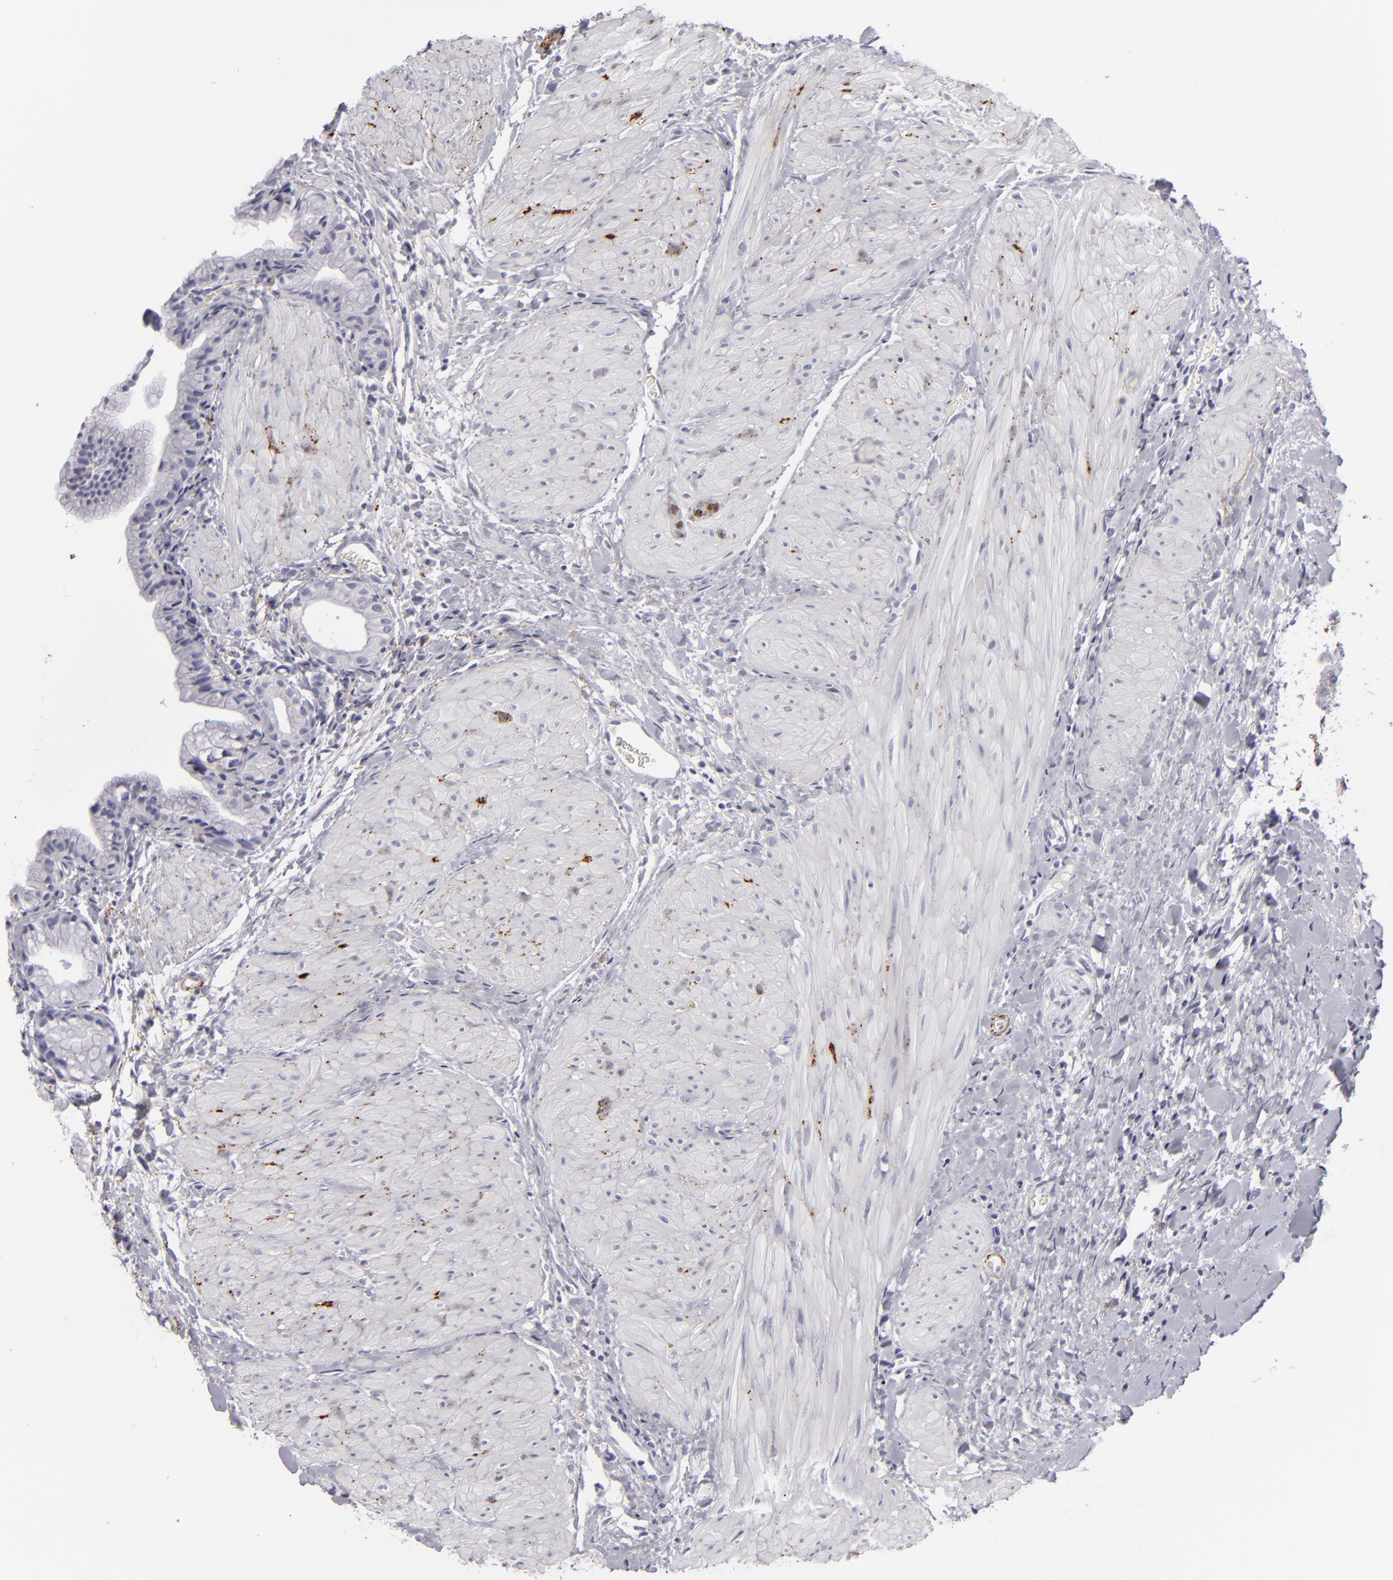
{"staining": {"intensity": "negative", "quantity": "none", "location": "none"}, "tissue": "gallbladder", "cell_type": "Glandular cells", "image_type": "normal", "snomed": [{"axis": "morphology", "description": "Normal tissue, NOS"}, {"axis": "morphology", "description": "Inflammation, NOS"}, {"axis": "topography", "description": "Gallbladder"}], "caption": "The histopathology image exhibits no staining of glandular cells in unremarkable gallbladder.", "gene": "C9", "patient": {"sex": "male", "age": 66}}